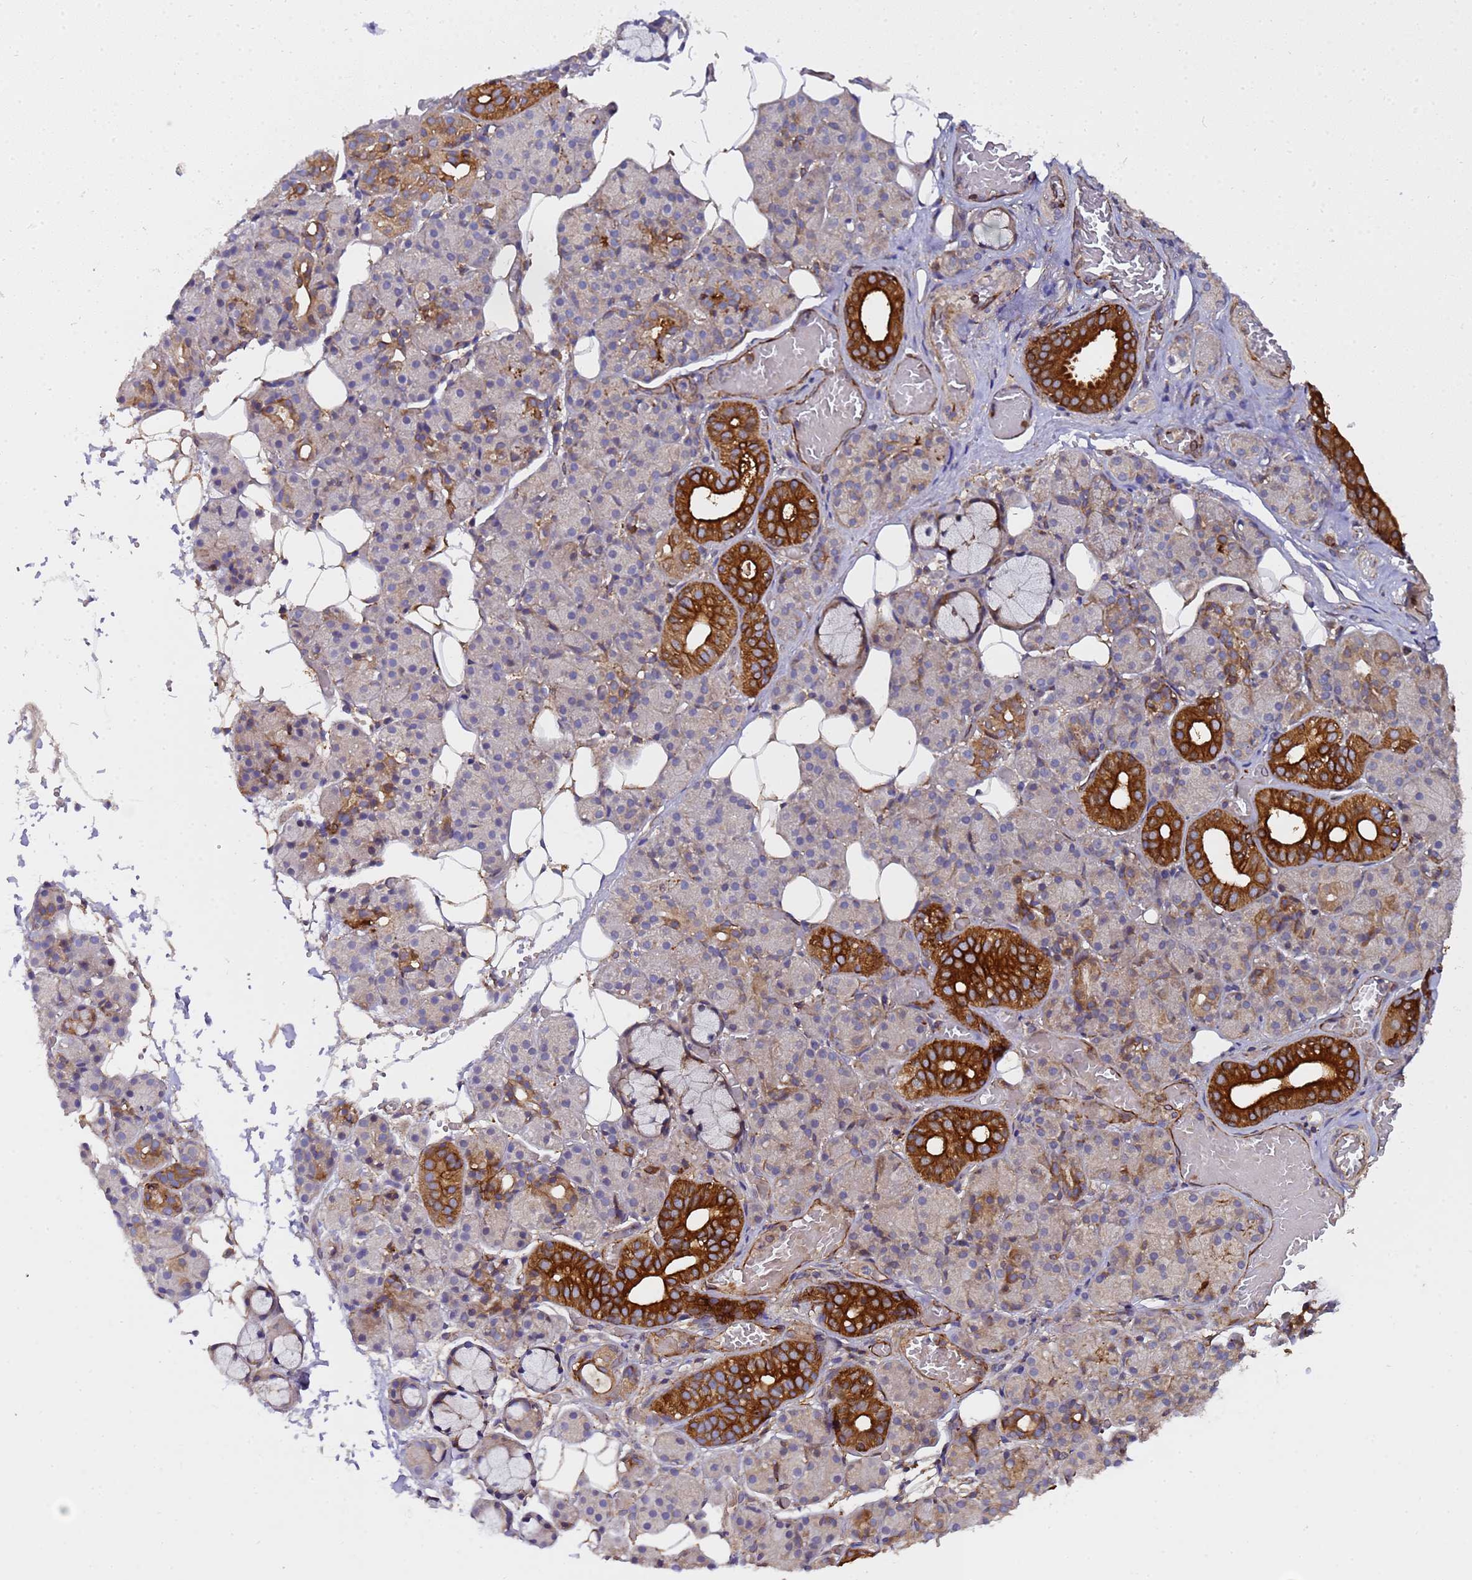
{"staining": {"intensity": "strong", "quantity": "<25%", "location": "cytoplasmic/membranous"}, "tissue": "salivary gland", "cell_type": "Glandular cells", "image_type": "normal", "snomed": [{"axis": "morphology", "description": "Normal tissue, NOS"}, {"axis": "topography", "description": "Salivary gland"}], "caption": "Immunohistochemical staining of normal salivary gland reveals <25% levels of strong cytoplasmic/membranous protein positivity in about <25% of glandular cells.", "gene": "MOCS1", "patient": {"sex": "male", "age": 63}}